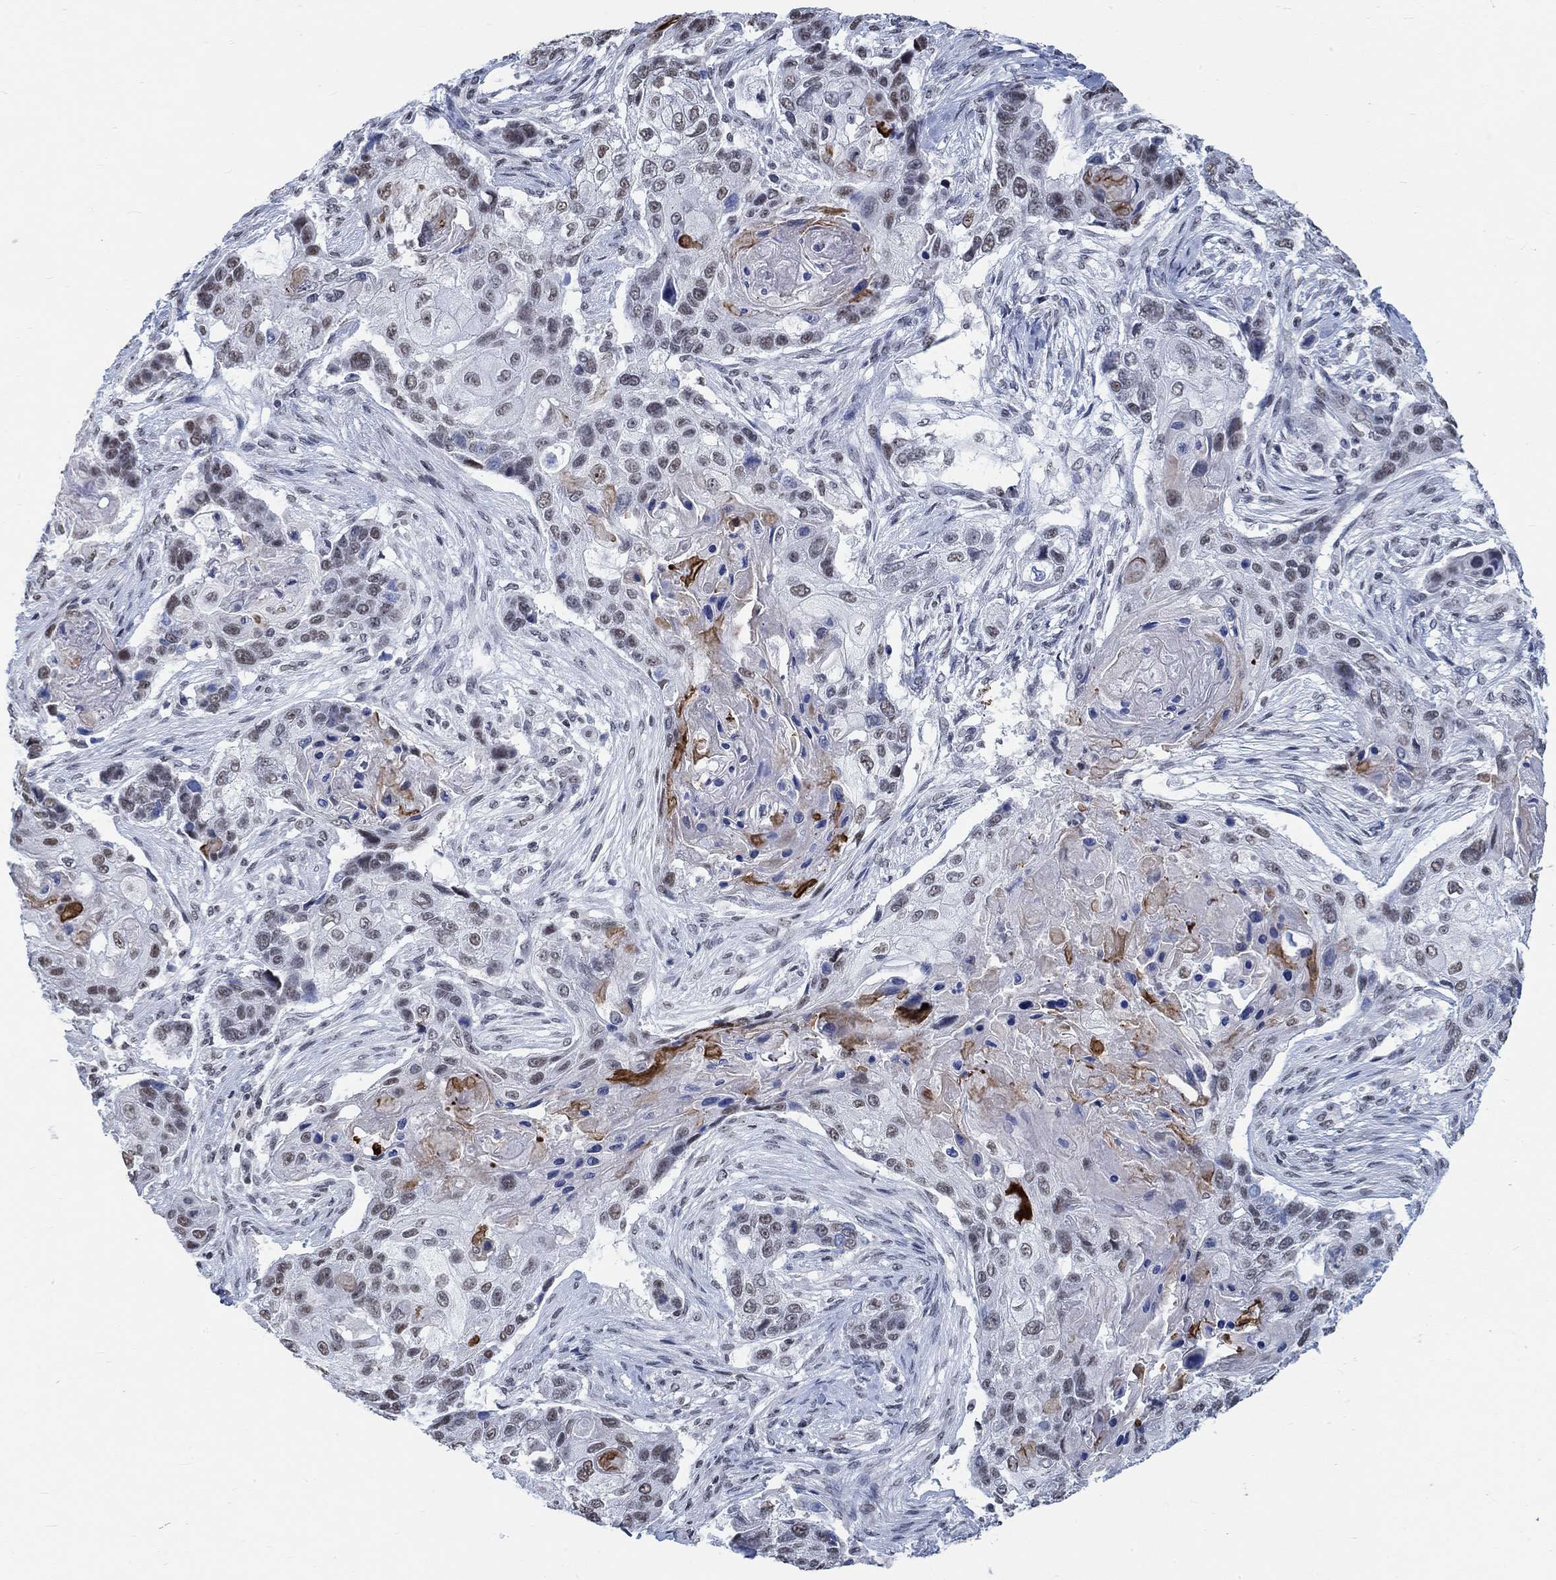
{"staining": {"intensity": "negative", "quantity": "none", "location": "none"}, "tissue": "lung cancer", "cell_type": "Tumor cells", "image_type": "cancer", "snomed": [{"axis": "morphology", "description": "Normal tissue, NOS"}, {"axis": "morphology", "description": "Squamous cell carcinoma, NOS"}, {"axis": "topography", "description": "Bronchus"}, {"axis": "topography", "description": "Lung"}], "caption": "Tumor cells show no significant expression in lung cancer. The staining was performed using DAB to visualize the protein expression in brown, while the nuclei were stained in blue with hematoxylin (Magnification: 20x).", "gene": "KCNH8", "patient": {"sex": "male", "age": 69}}